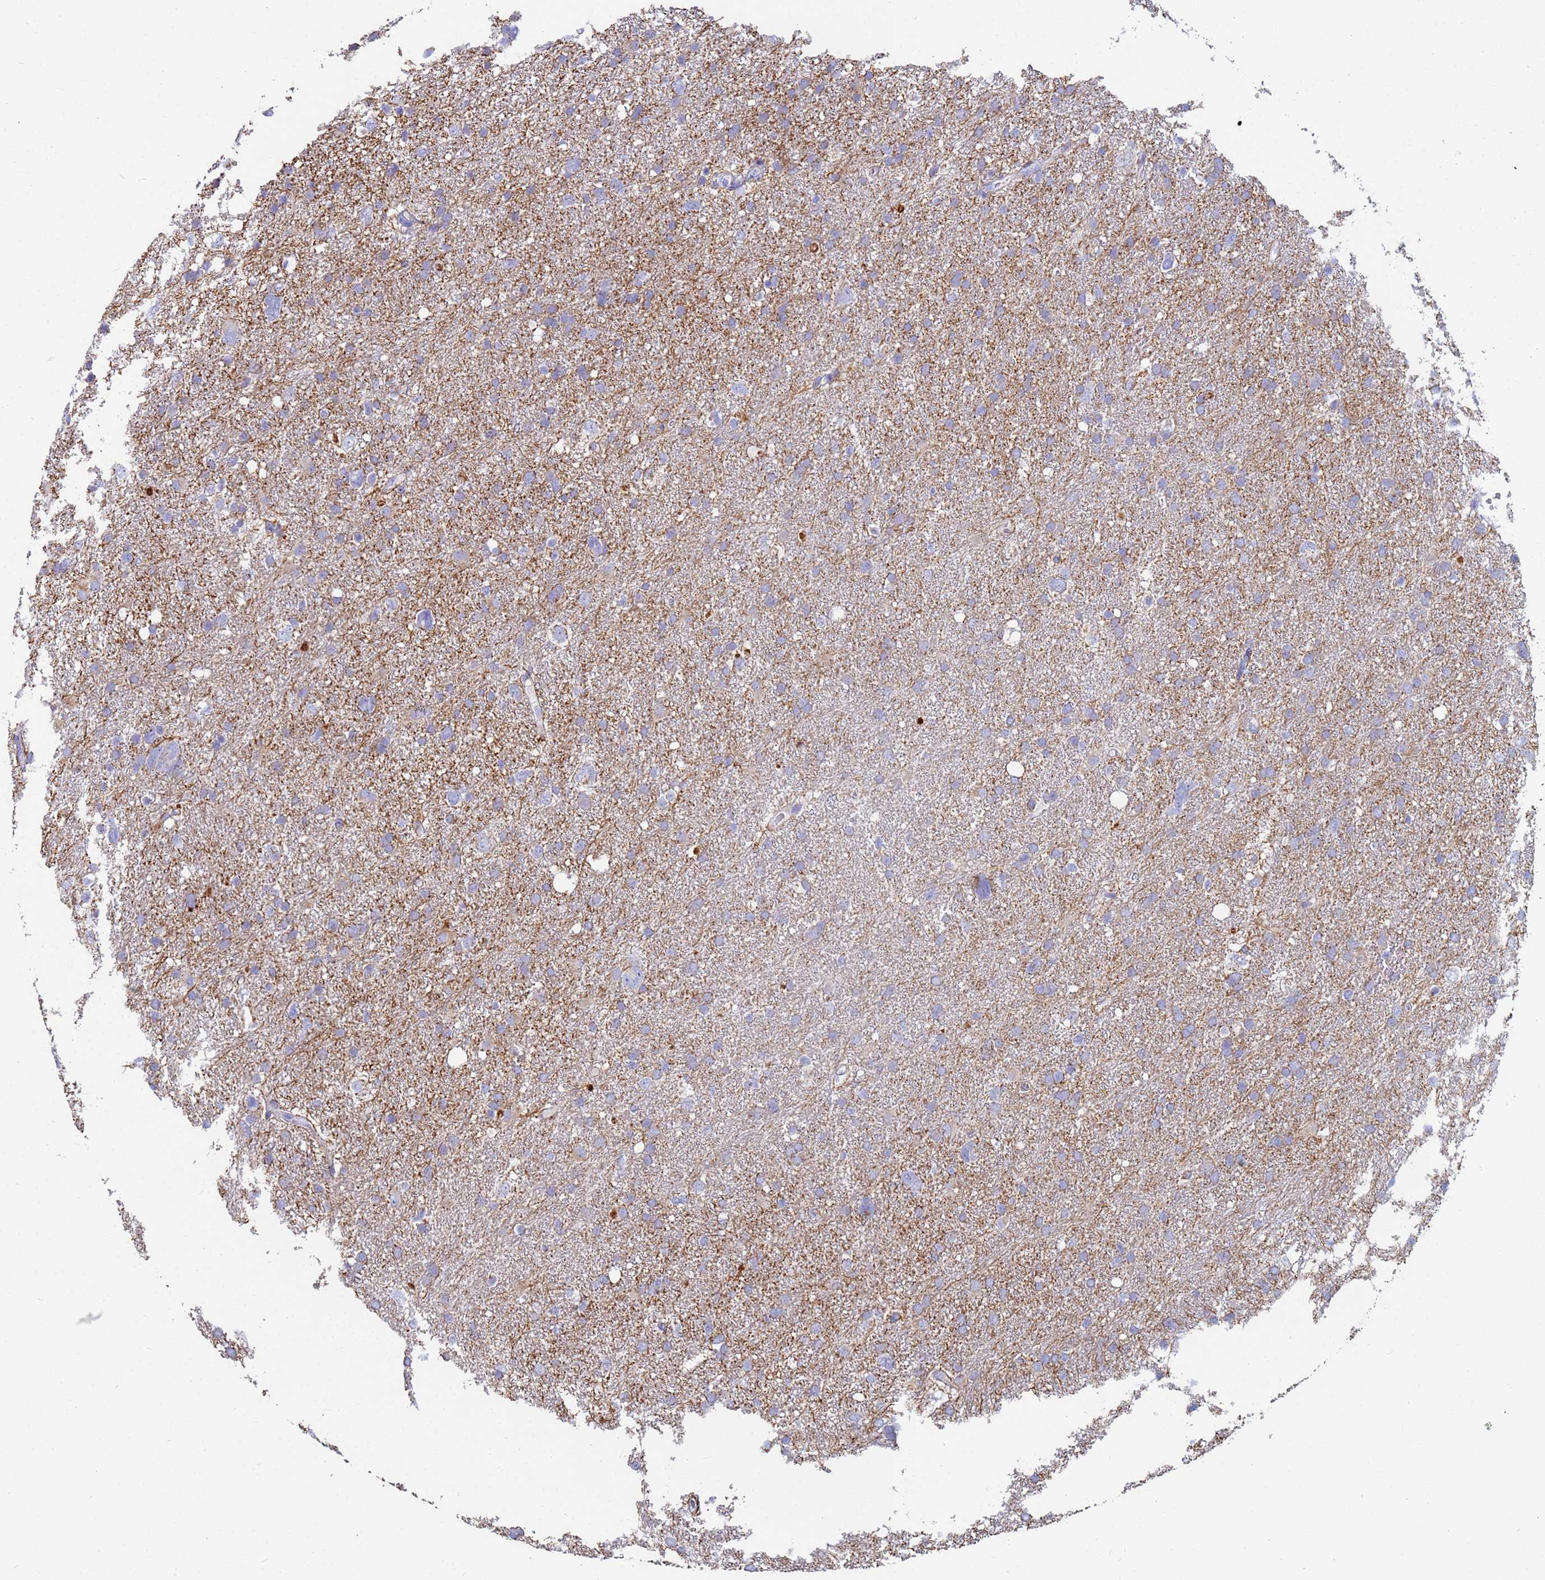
{"staining": {"intensity": "negative", "quantity": "none", "location": "none"}, "tissue": "glioma", "cell_type": "Tumor cells", "image_type": "cancer", "snomed": [{"axis": "morphology", "description": "Glioma, malignant, High grade"}, {"axis": "topography", "description": "Brain"}], "caption": "This is a image of IHC staining of glioma, which shows no staining in tumor cells.", "gene": "UQCRH", "patient": {"sex": "male", "age": 61}}